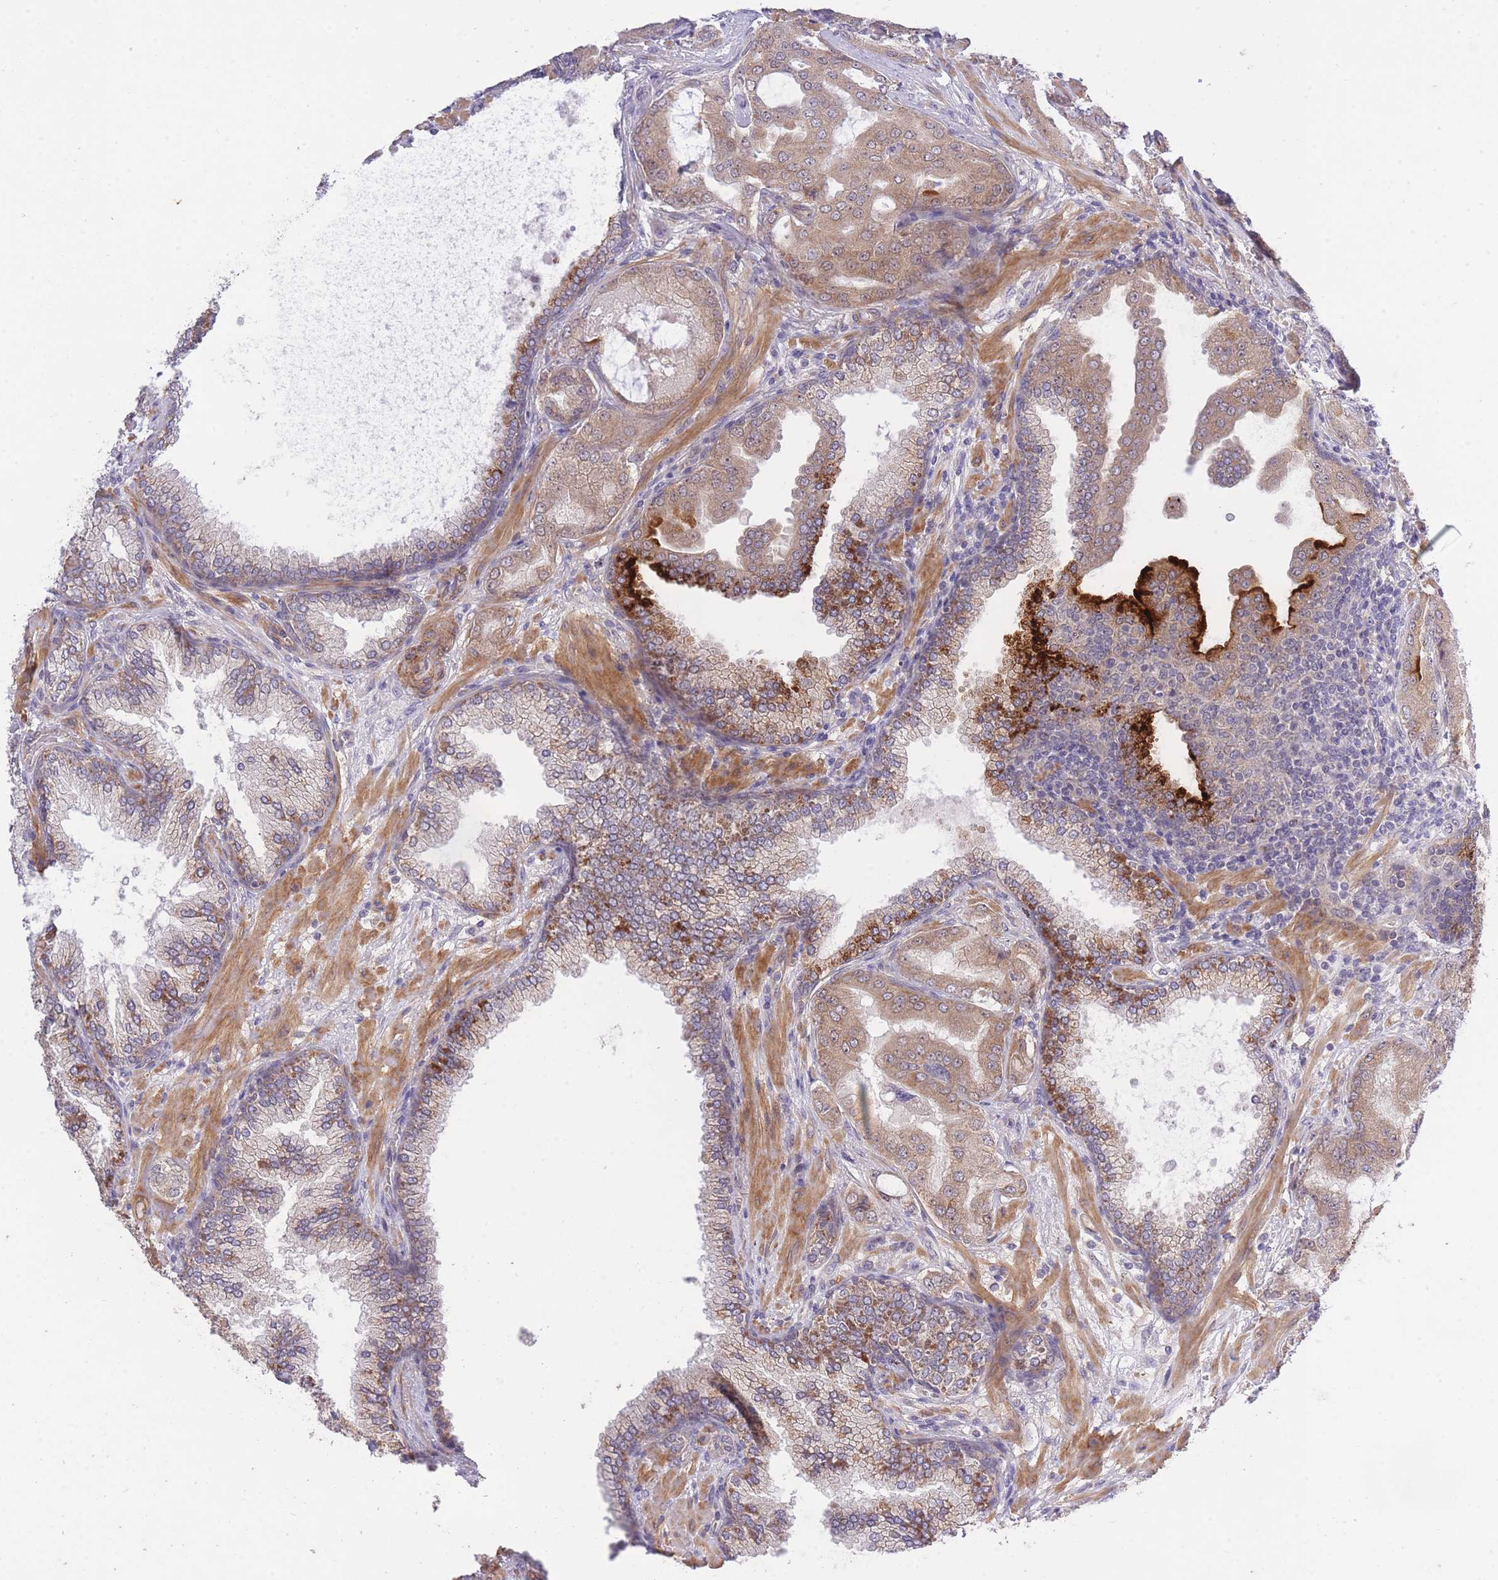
{"staining": {"intensity": "weak", "quantity": ">75%", "location": "cytoplasmic/membranous,nuclear"}, "tissue": "prostate cancer", "cell_type": "Tumor cells", "image_type": "cancer", "snomed": [{"axis": "morphology", "description": "Adenocarcinoma, High grade"}, {"axis": "topography", "description": "Prostate"}], "caption": "Prostate cancer (high-grade adenocarcinoma) tissue displays weak cytoplasmic/membranous and nuclear positivity in about >75% of tumor cells", "gene": "ELOA2", "patient": {"sex": "male", "age": 68}}